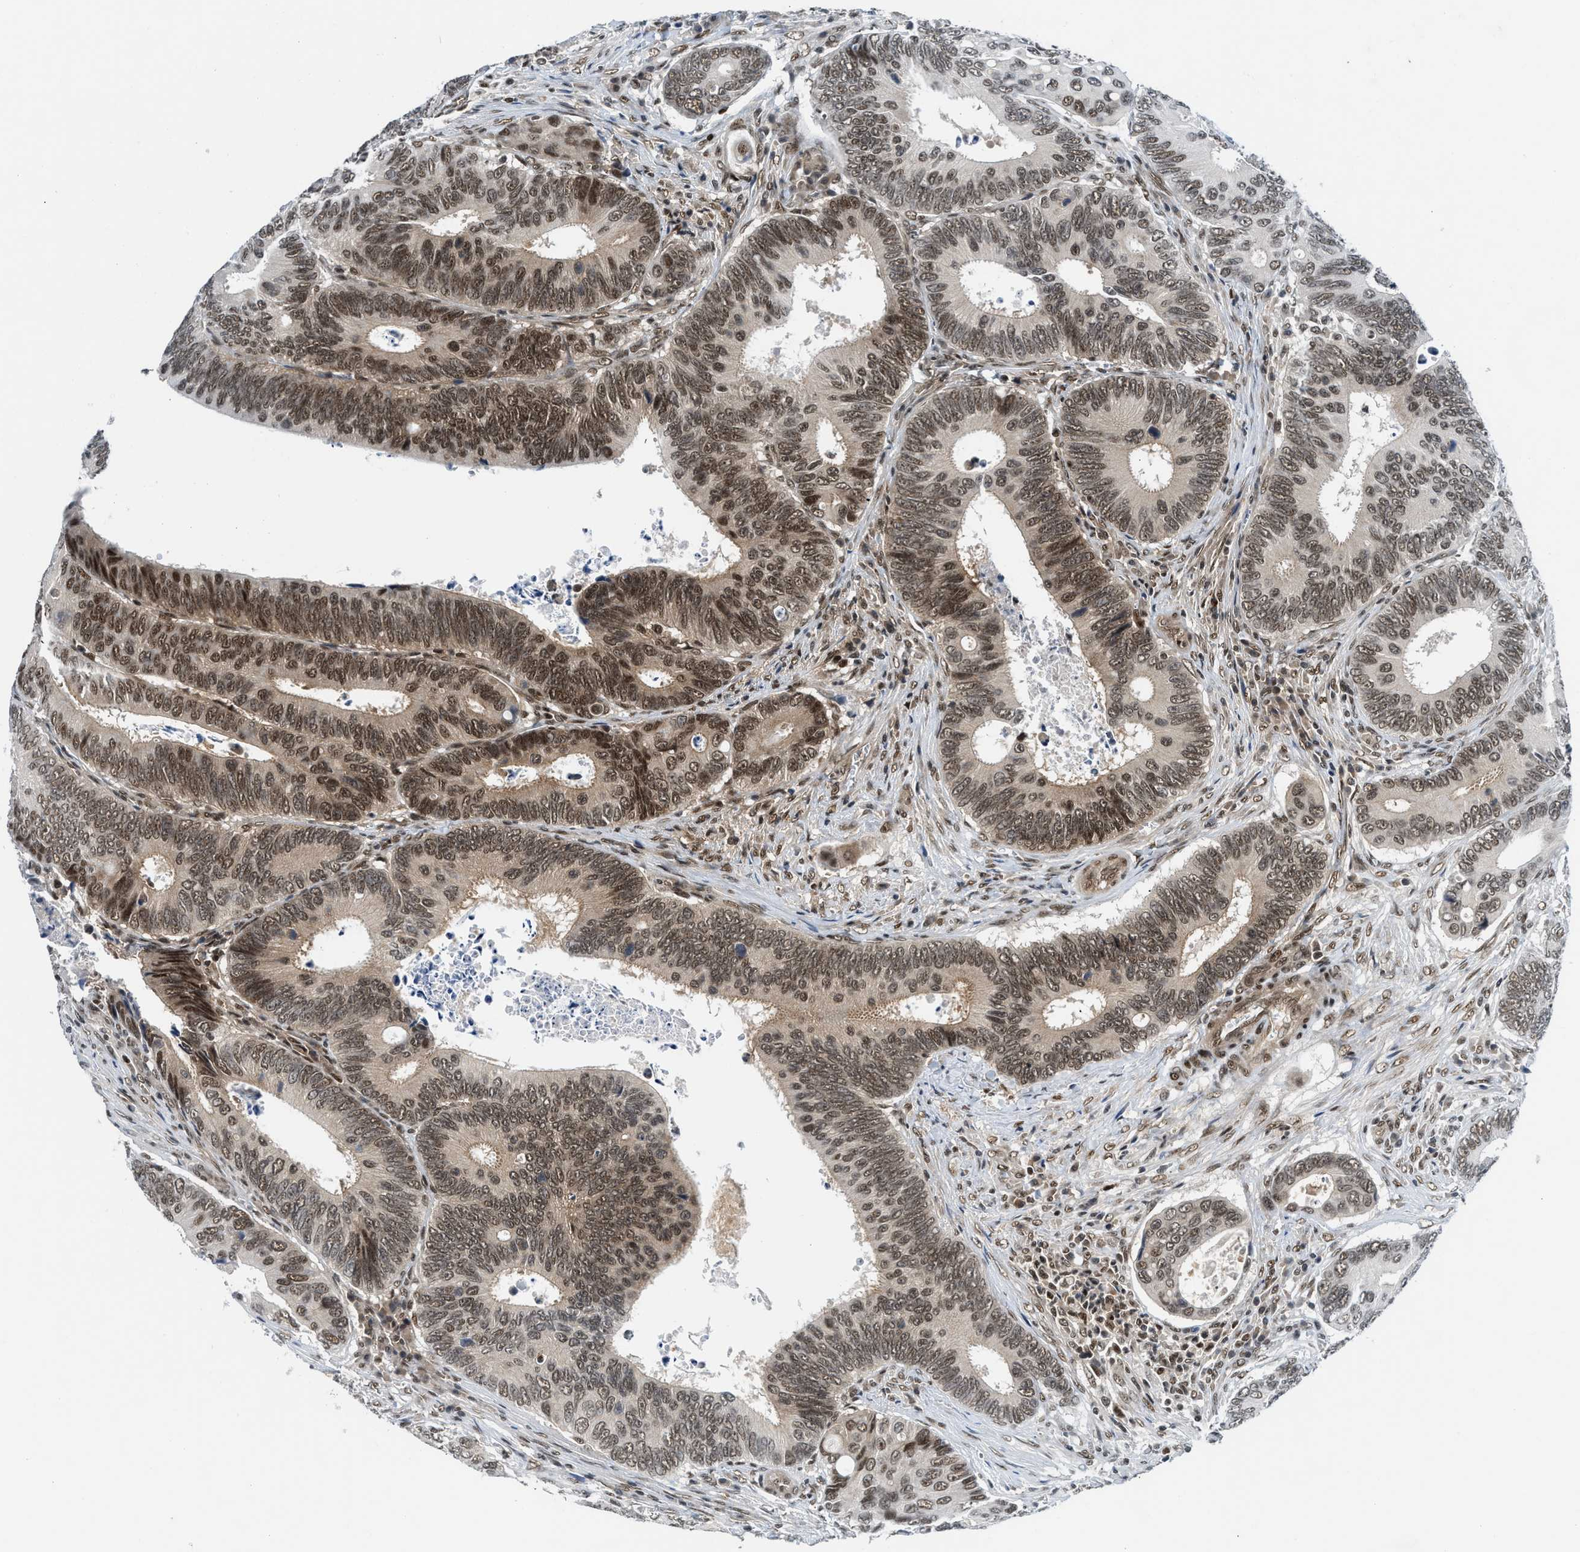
{"staining": {"intensity": "moderate", "quantity": ">75%", "location": "cytoplasmic/membranous,nuclear"}, "tissue": "colorectal cancer", "cell_type": "Tumor cells", "image_type": "cancer", "snomed": [{"axis": "morphology", "description": "Inflammation, NOS"}, {"axis": "morphology", "description": "Adenocarcinoma, NOS"}, {"axis": "topography", "description": "Colon"}], "caption": "IHC histopathology image of neoplastic tissue: colorectal adenocarcinoma stained using immunohistochemistry (IHC) exhibits medium levels of moderate protein expression localized specifically in the cytoplasmic/membranous and nuclear of tumor cells, appearing as a cytoplasmic/membranous and nuclear brown color.", "gene": "NCOA1", "patient": {"sex": "male", "age": 72}}